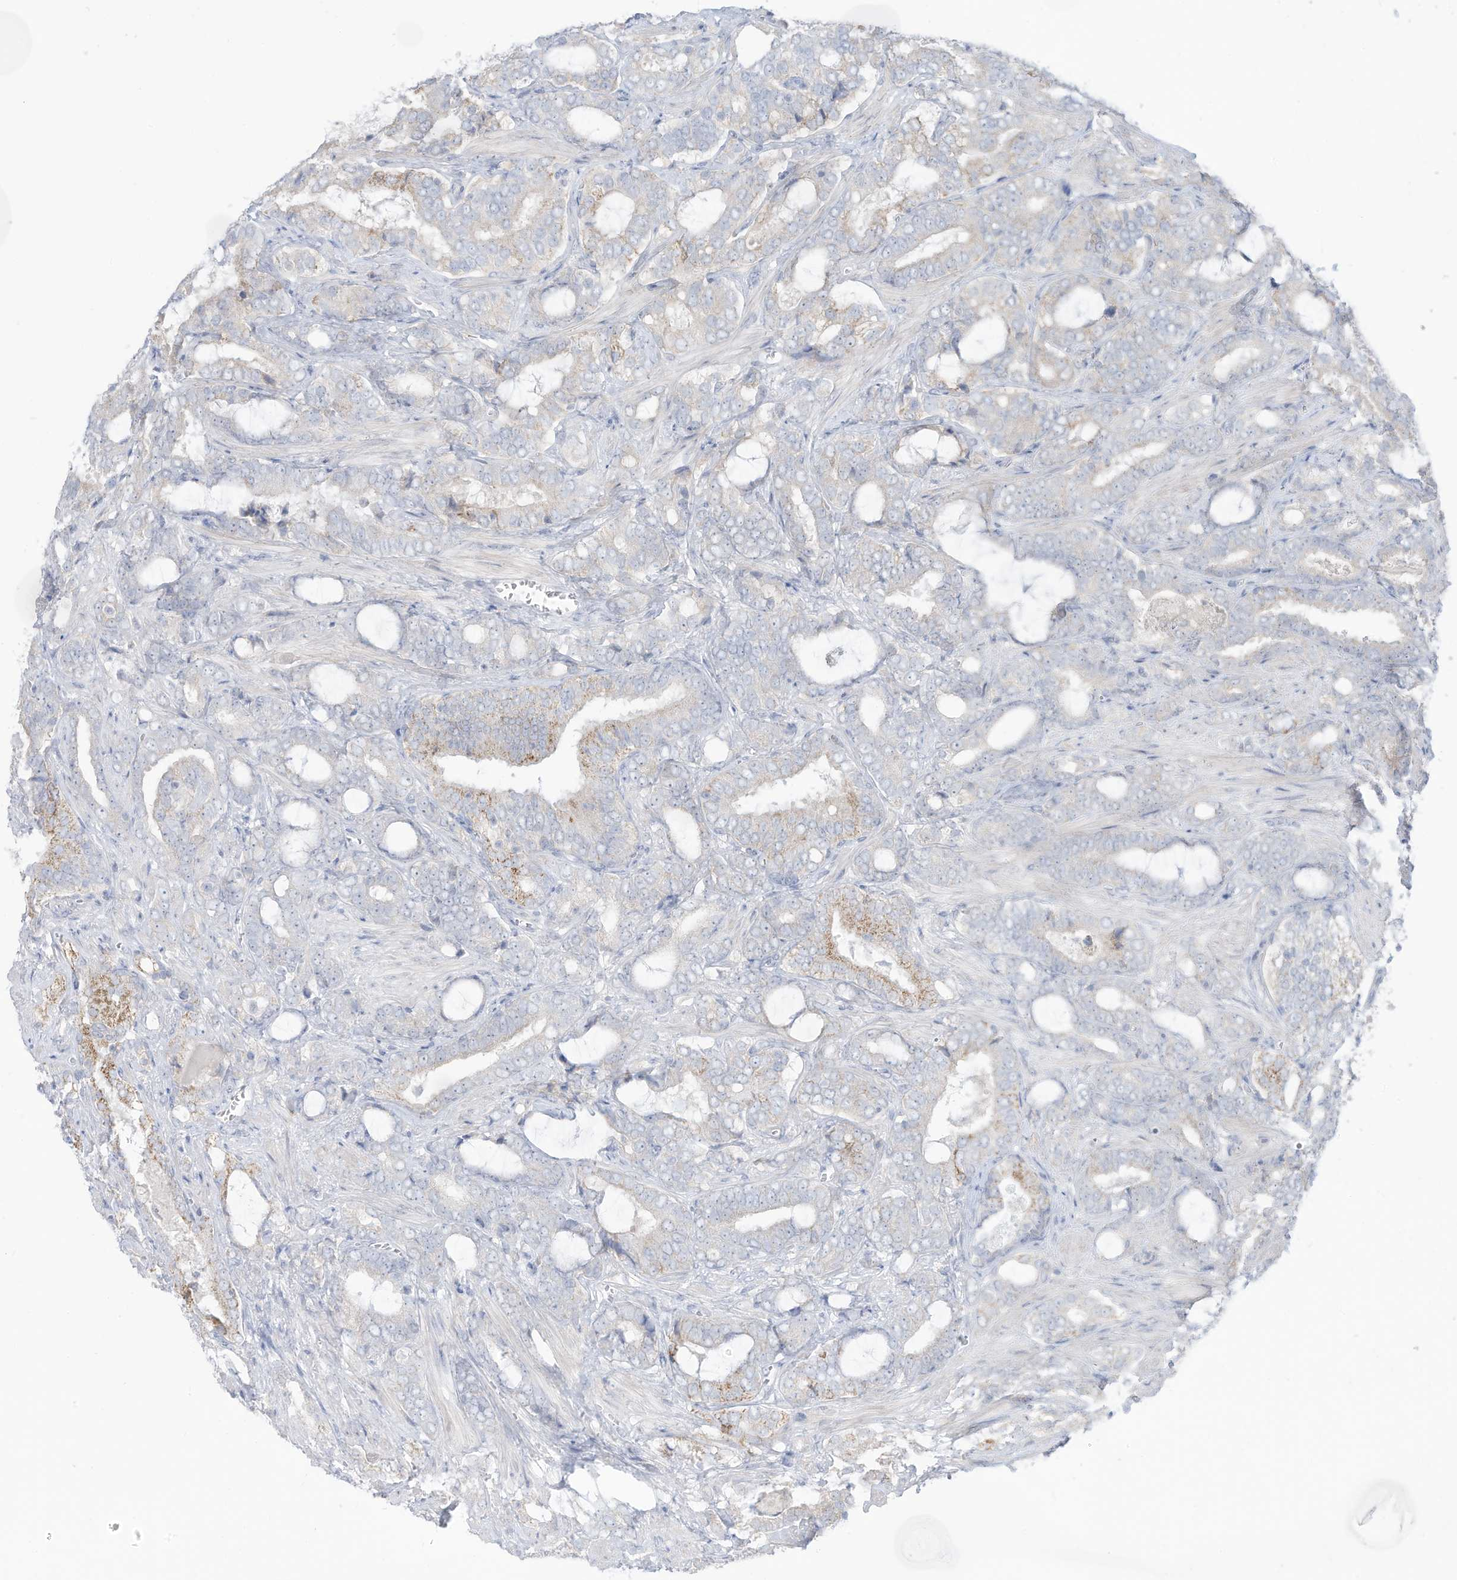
{"staining": {"intensity": "weak", "quantity": "<25%", "location": "cytoplasmic/membranous"}, "tissue": "prostate cancer", "cell_type": "Tumor cells", "image_type": "cancer", "snomed": [{"axis": "morphology", "description": "Adenocarcinoma, High grade"}, {"axis": "topography", "description": "Prostate and seminal vesicle, NOS"}], "caption": "Protein analysis of prostate cancer (high-grade adenocarcinoma) shows no significant expression in tumor cells.", "gene": "OGT", "patient": {"sex": "male", "age": 67}}